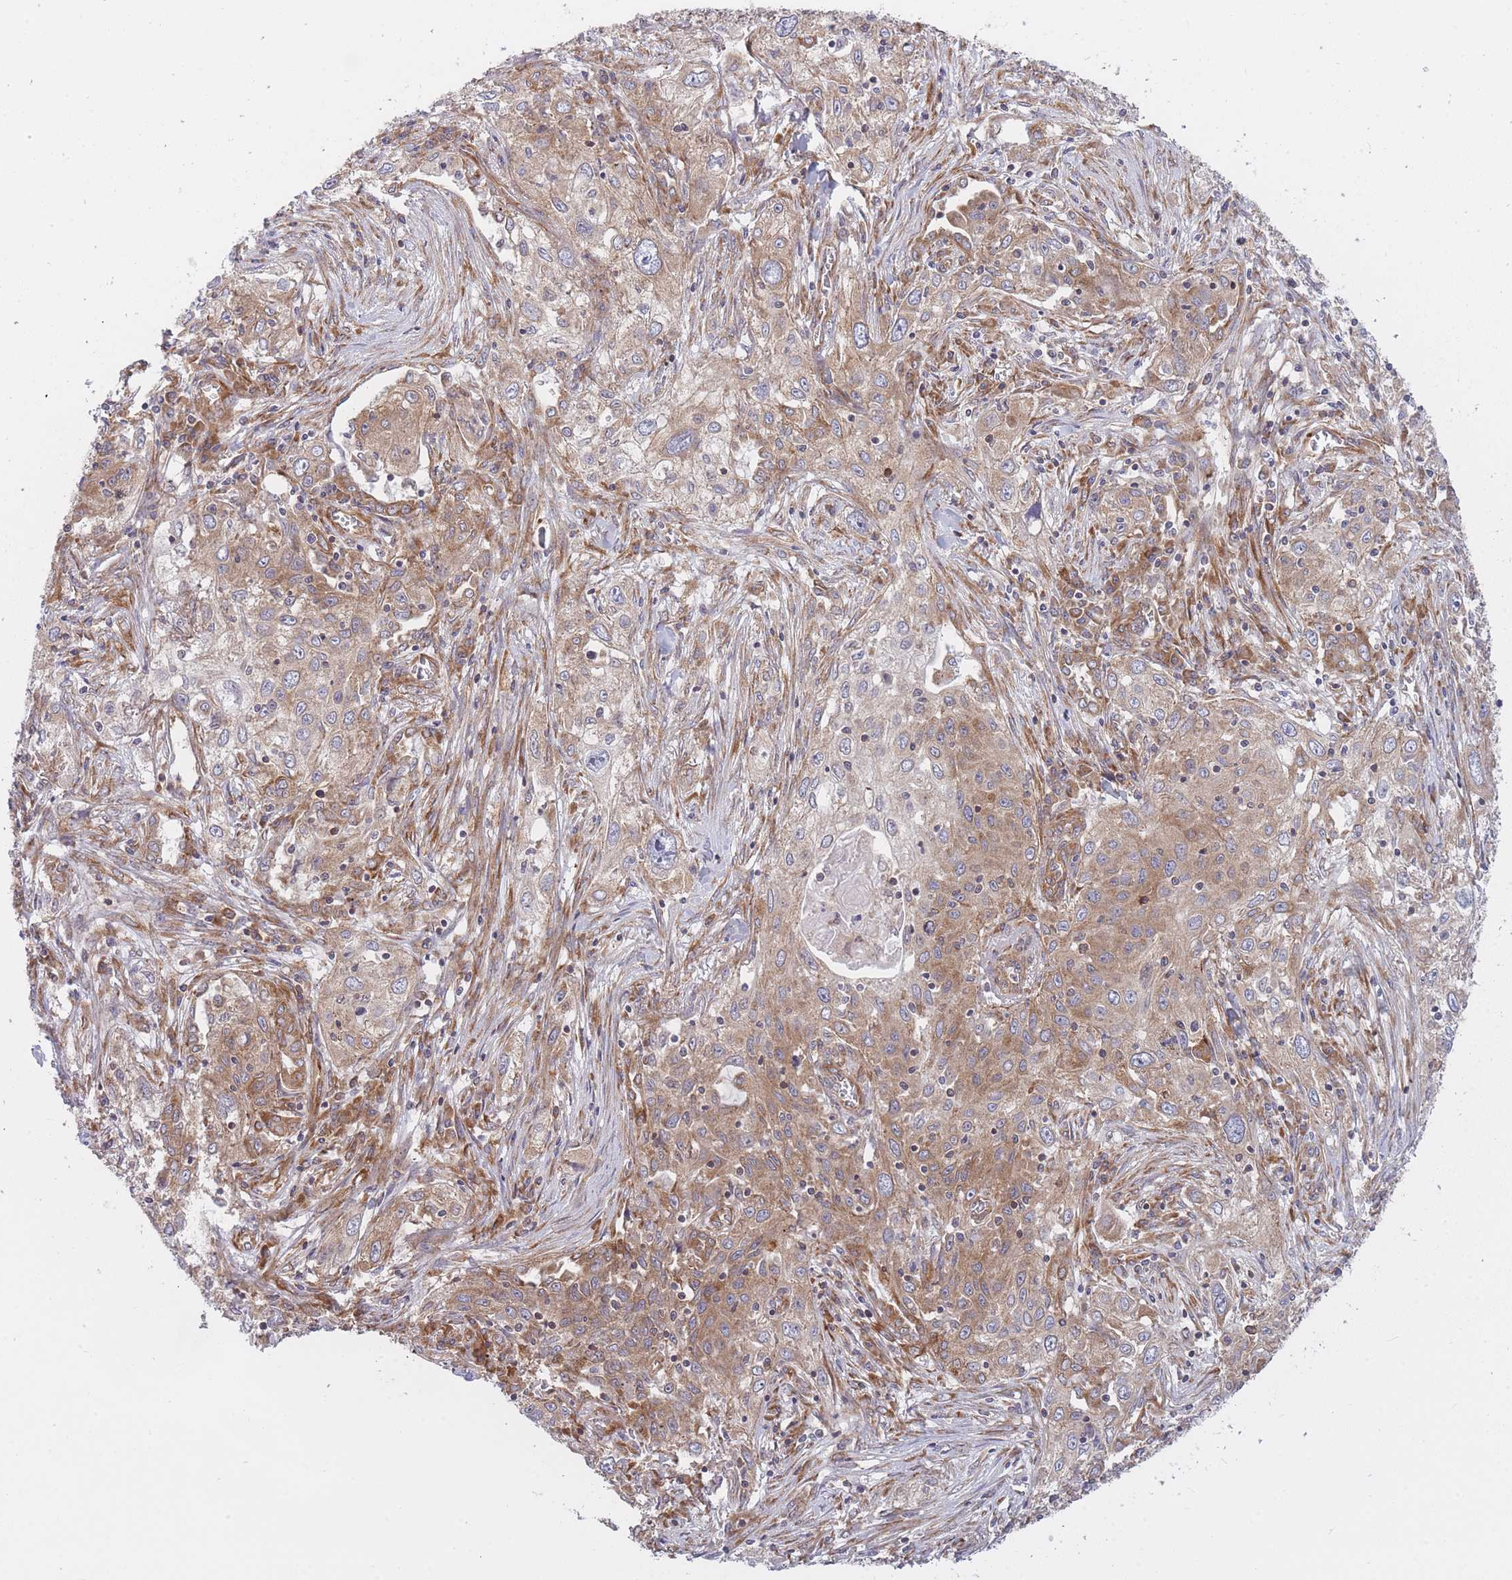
{"staining": {"intensity": "moderate", "quantity": ">75%", "location": "cytoplasmic/membranous"}, "tissue": "lung cancer", "cell_type": "Tumor cells", "image_type": "cancer", "snomed": [{"axis": "morphology", "description": "Squamous cell carcinoma, NOS"}, {"axis": "topography", "description": "Lung"}], "caption": "DAB (3,3'-diaminobenzidine) immunohistochemical staining of human lung cancer (squamous cell carcinoma) reveals moderate cytoplasmic/membranous protein positivity in approximately >75% of tumor cells.", "gene": "CCDC124", "patient": {"sex": "female", "age": 69}}